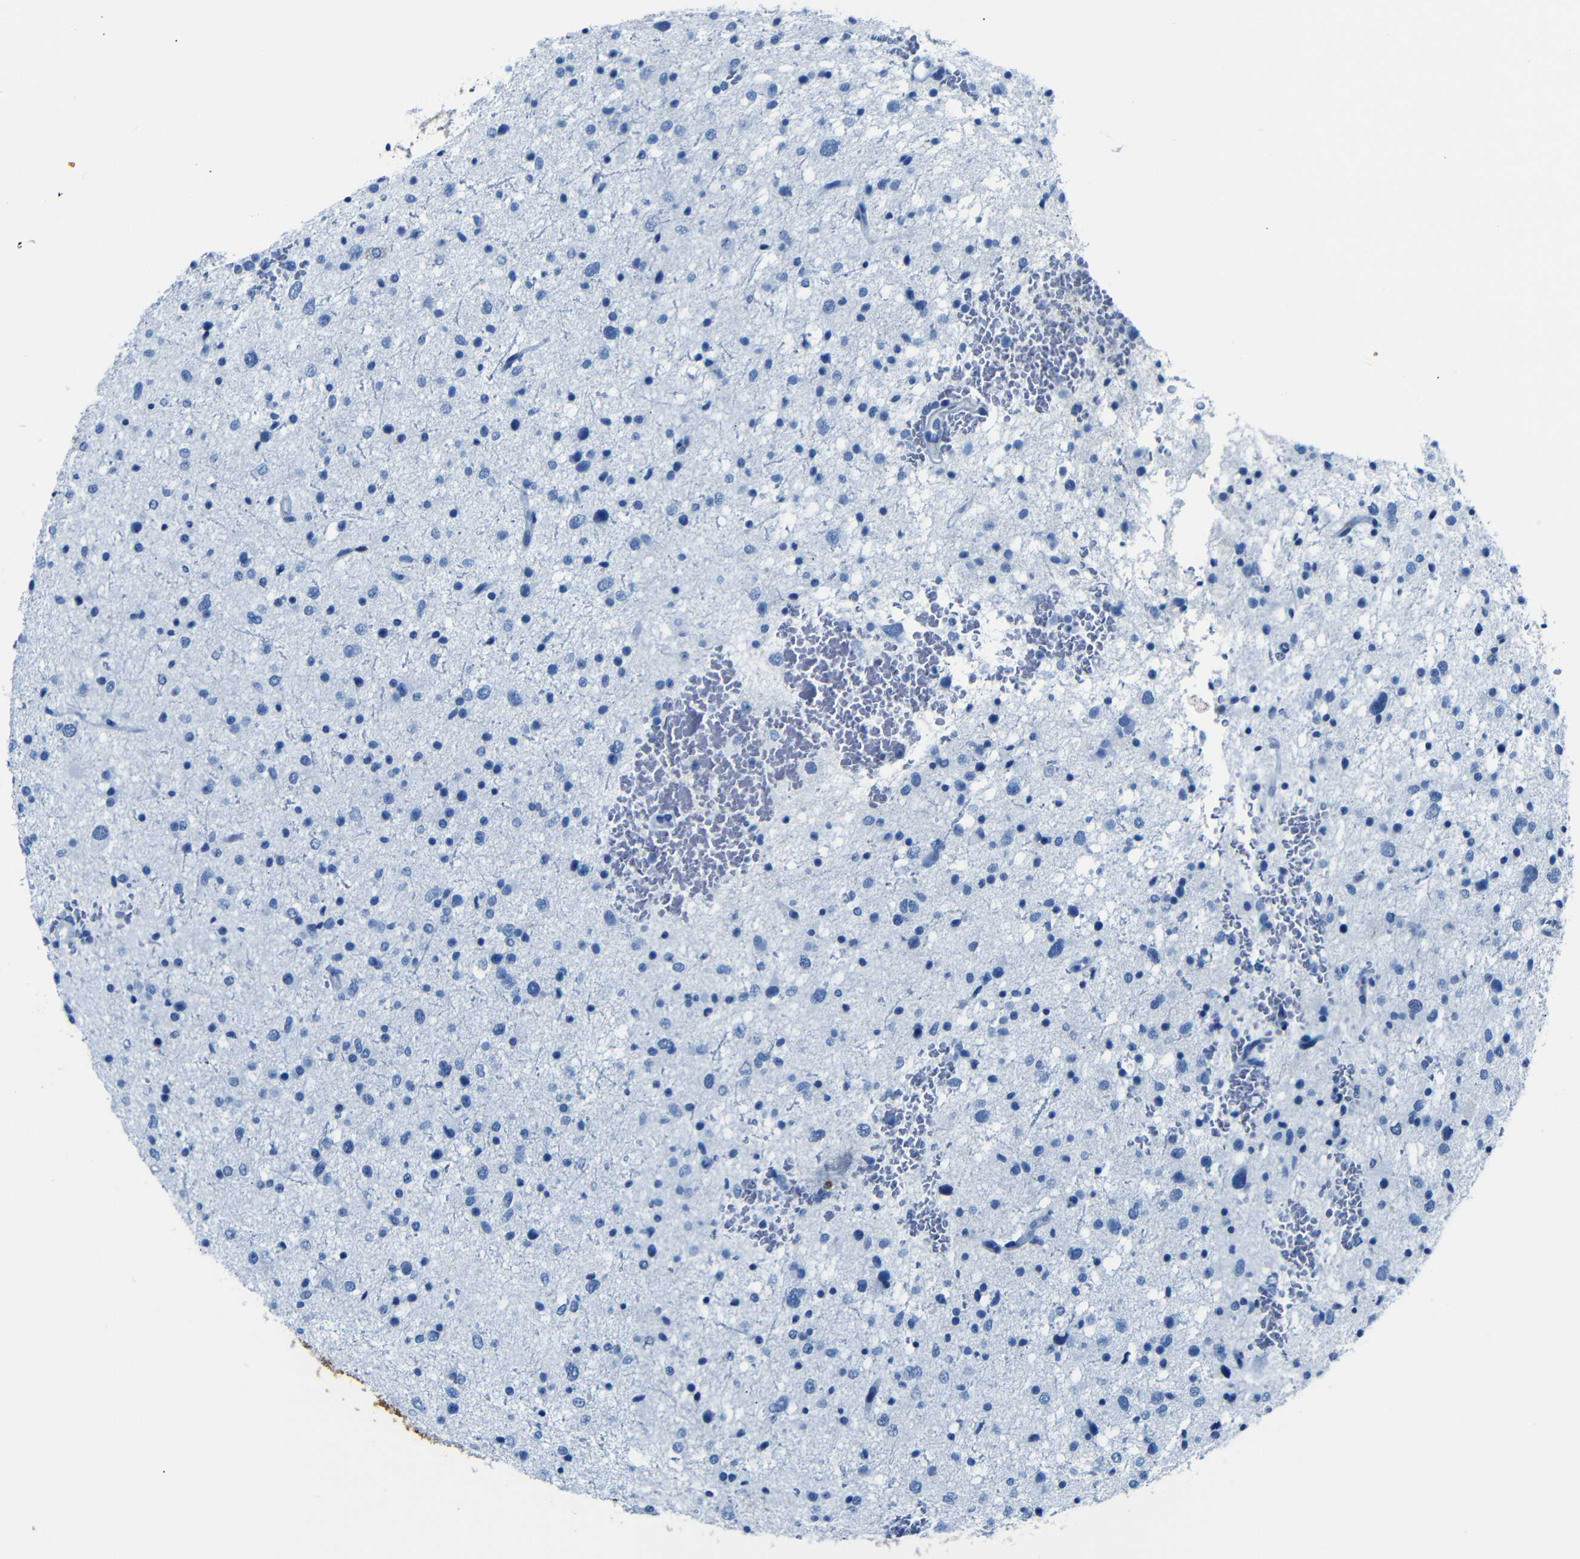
{"staining": {"intensity": "negative", "quantity": "none", "location": "none"}, "tissue": "glioma", "cell_type": "Tumor cells", "image_type": "cancer", "snomed": [{"axis": "morphology", "description": "Glioma, malignant, Low grade"}, {"axis": "topography", "description": "Brain"}], "caption": "Immunohistochemistry image of human low-grade glioma (malignant) stained for a protein (brown), which shows no staining in tumor cells.", "gene": "SERPINA1", "patient": {"sex": "female", "age": 37}}